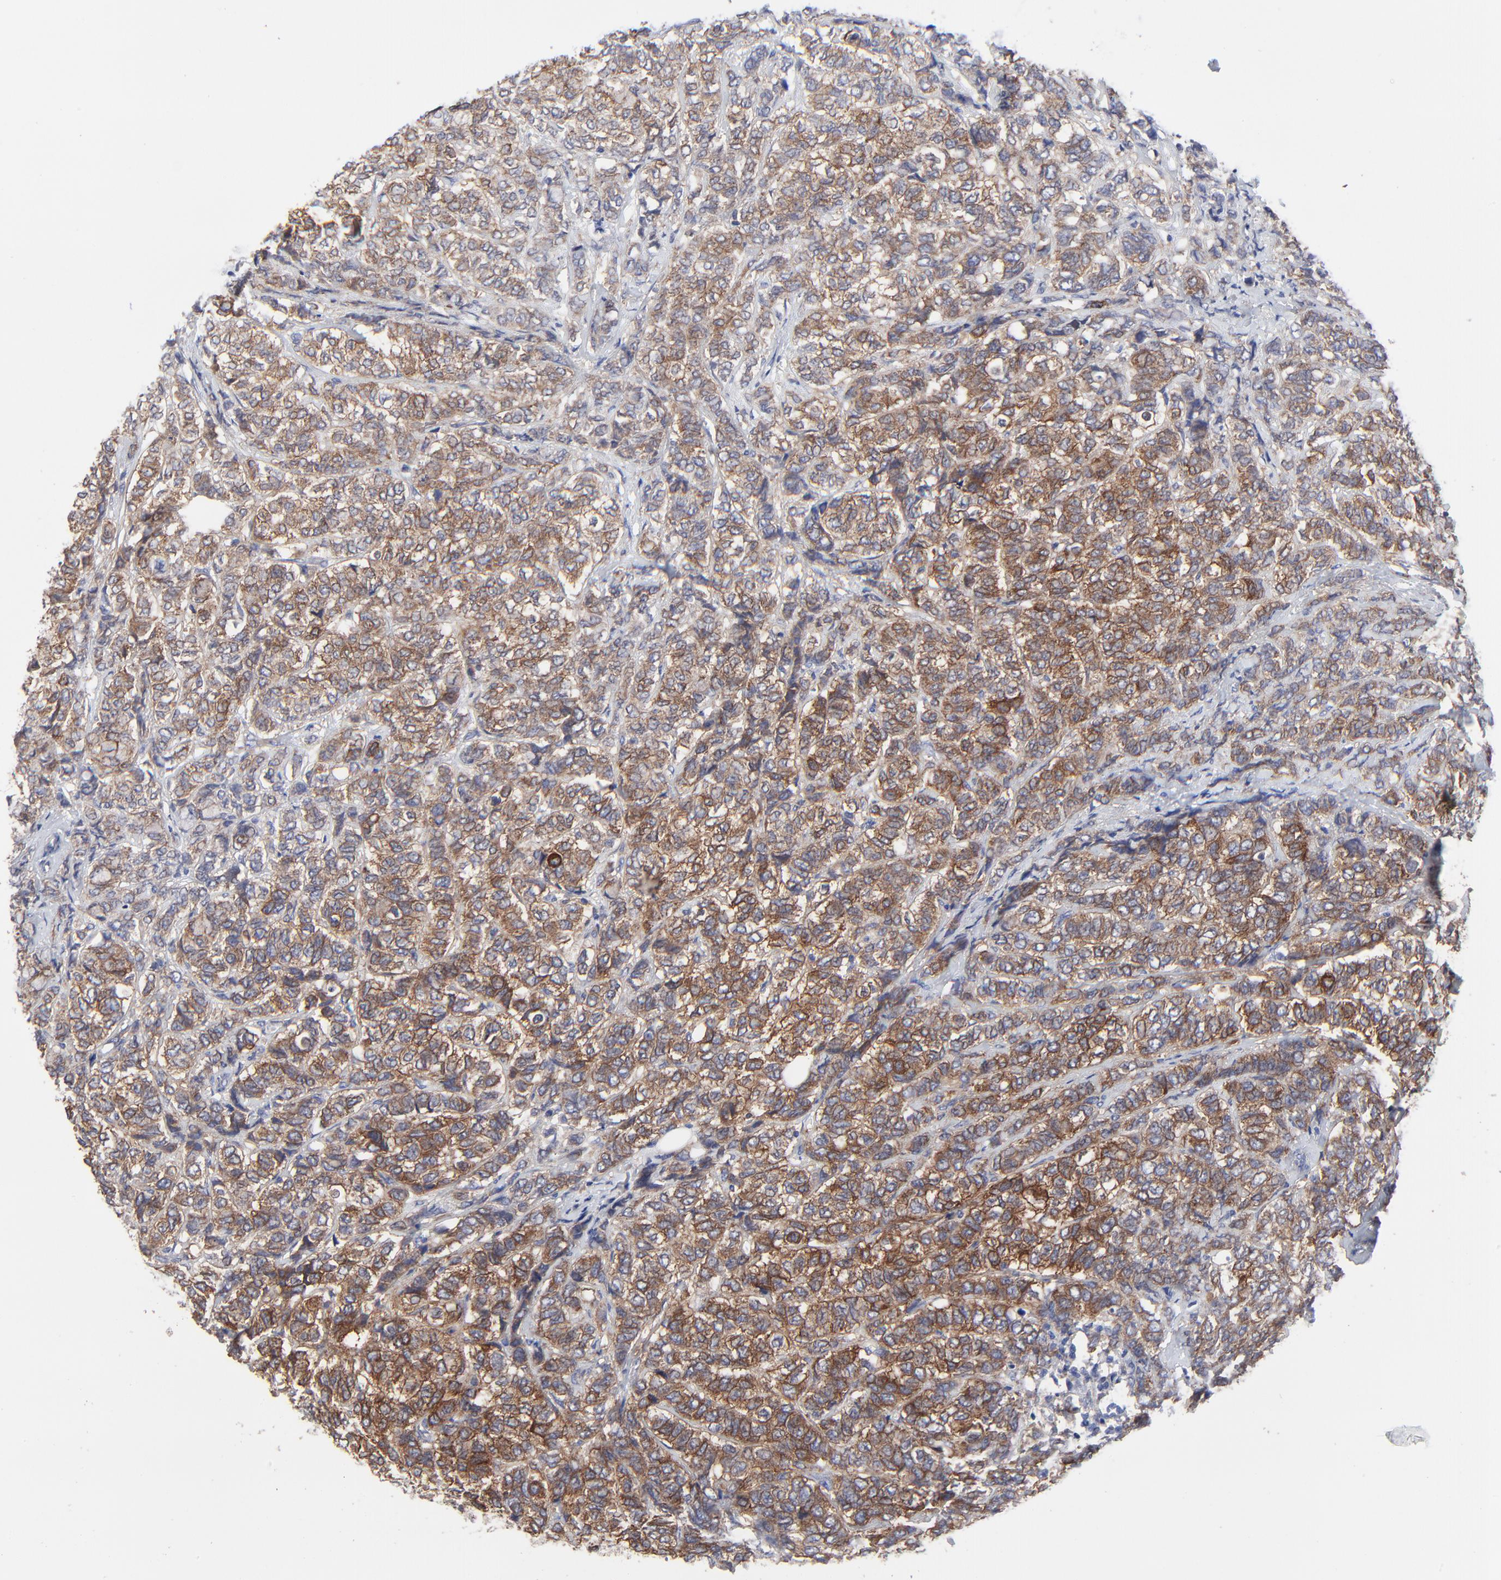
{"staining": {"intensity": "moderate", "quantity": ">75%", "location": "cytoplasmic/membranous"}, "tissue": "breast cancer", "cell_type": "Tumor cells", "image_type": "cancer", "snomed": [{"axis": "morphology", "description": "Lobular carcinoma"}, {"axis": "topography", "description": "Breast"}], "caption": "Human breast cancer (lobular carcinoma) stained with a protein marker reveals moderate staining in tumor cells.", "gene": "PPFIBP2", "patient": {"sex": "female", "age": 60}}